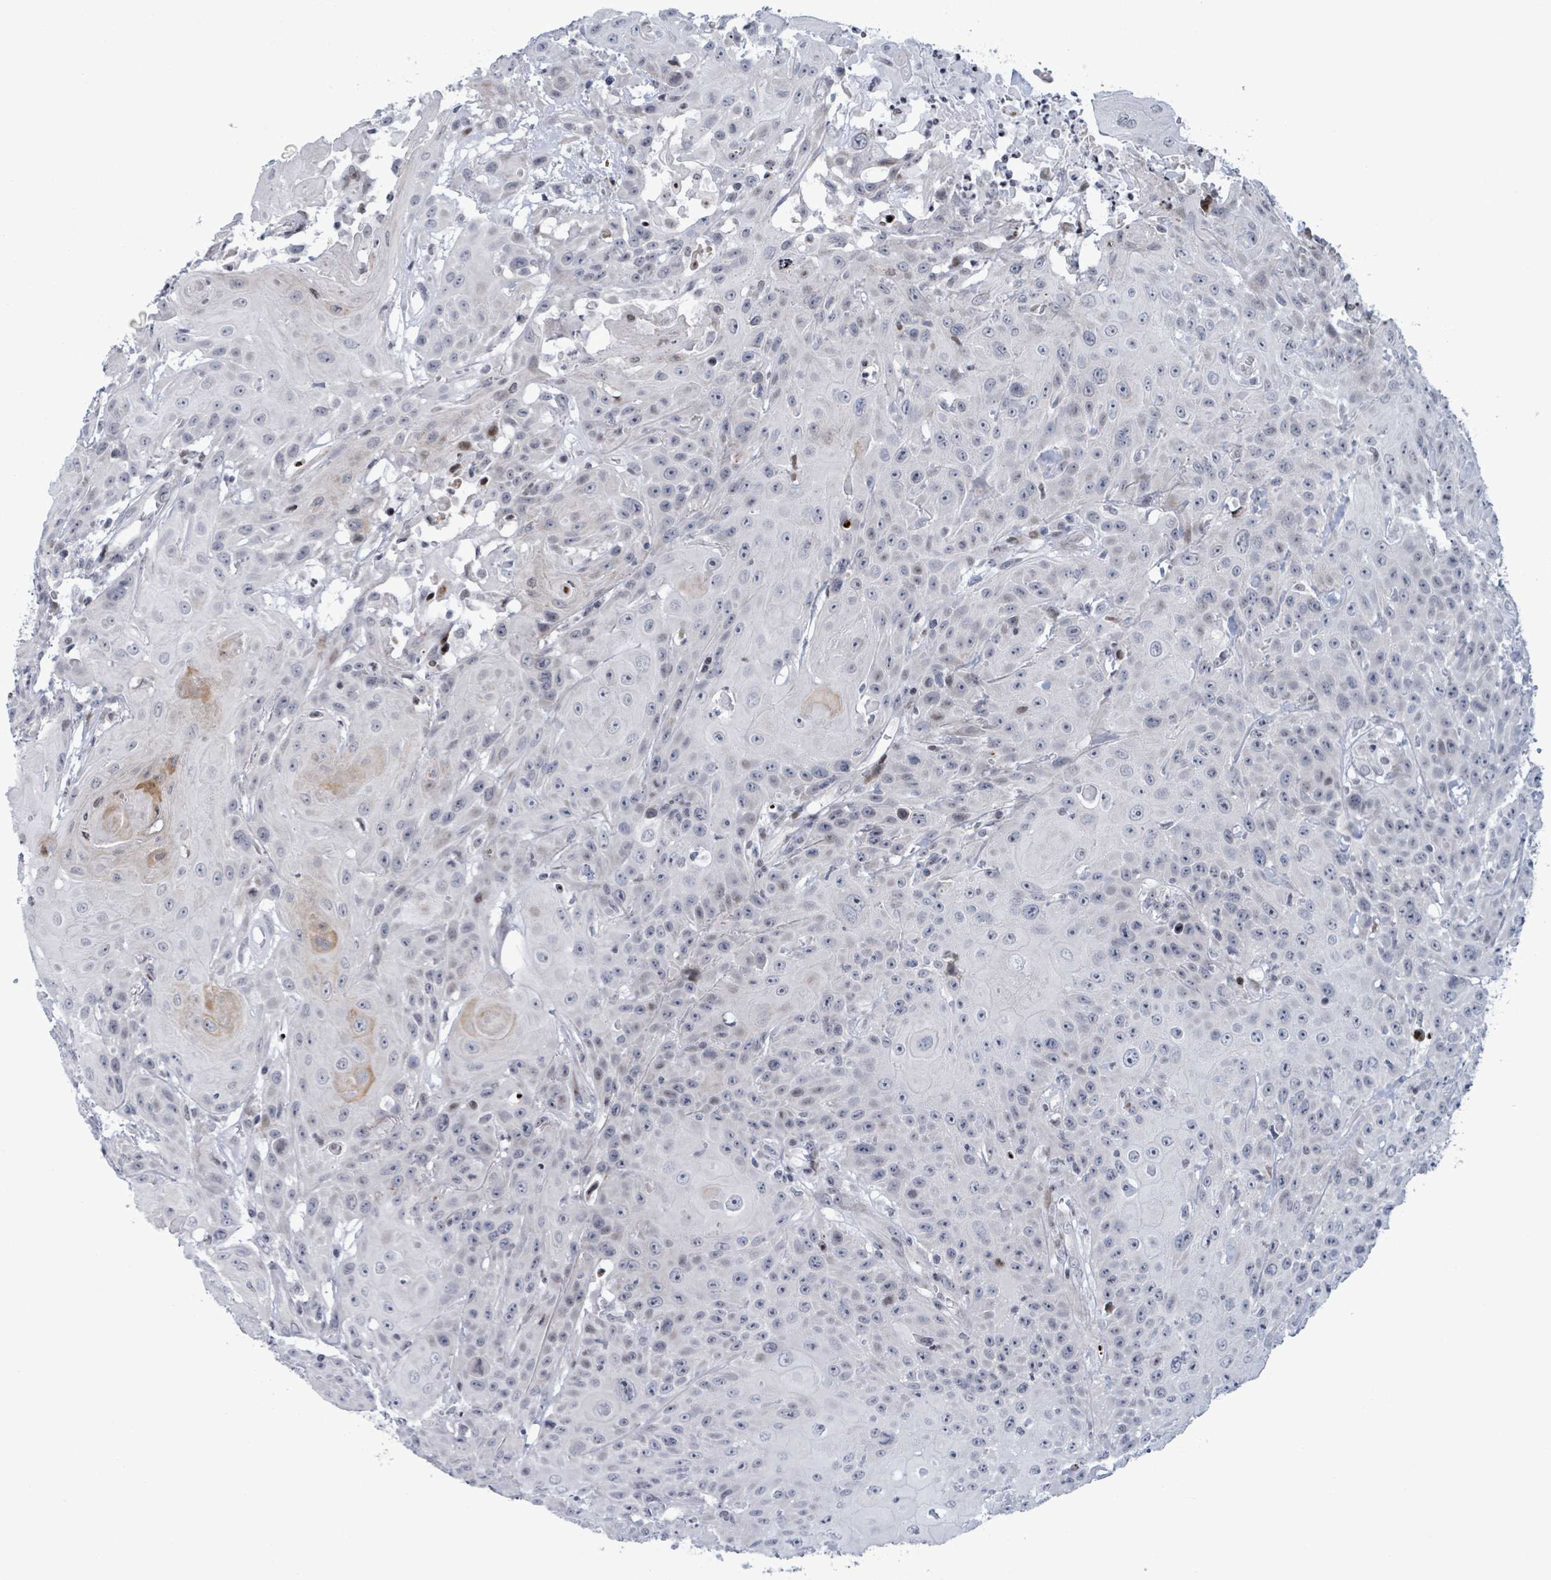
{"staining": {"intensity": "moderate", "quantity": "<25%", "location": "cytoplasmic/membranous"}, "tissue": "head and neck cancer", "cell_type": "Tumor cells", "image_type": "cancer", "snomed": [{"axis": "morphology", "description": "Squamous cell carcinoma, NOS"}, {"axis": "topography", "description": "Skin"}, {"axis": "topography", "description": "Head-Neck"}], "caption": "Human head and neck cancer (squamous cell carcinoma) stained with a protein marker exhibits moderate staining in tumor cells.", "gene": "FNDC4", "patient": {"sex": "male", "age": 80}}